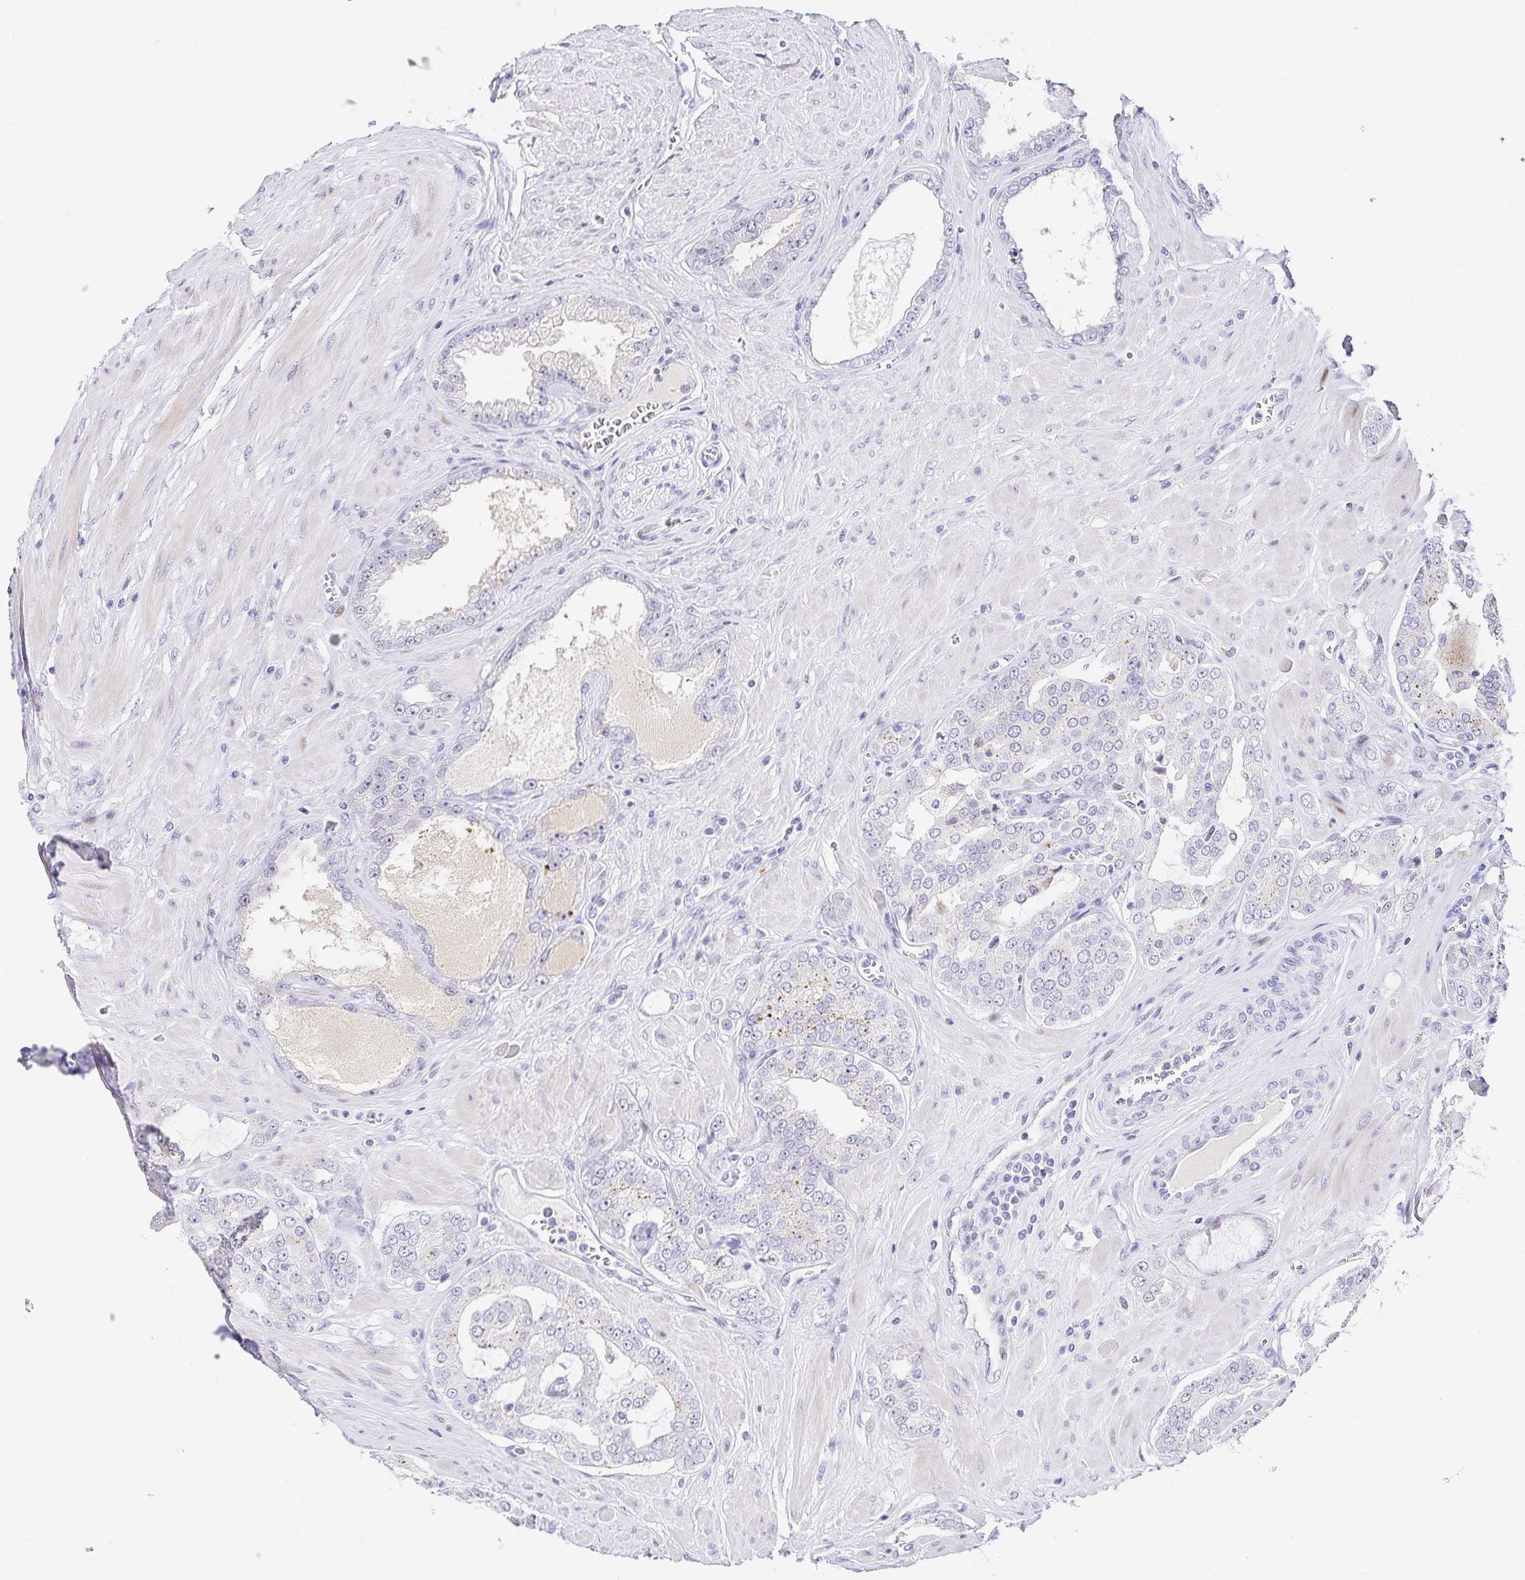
{"staining": {"intensity": "negative", "quantity": "none", "location": "none"}, "tissue": "prostate cancer", "cell_type": "Tumor cells", "image_type": "cancer", "snomed": [{"axis": "morphology", "description": "Adenocarcinoma, High grade"}, {"axis": "topography", "description": "Prostate"}], "caption": "Micrograph shows no protein positivity in tumor cells of prostate cancer (high-grade adenocarcinoma) tissue.", "gene": "KBTBD13", "patient": {"sex": "male", "age": 66}}